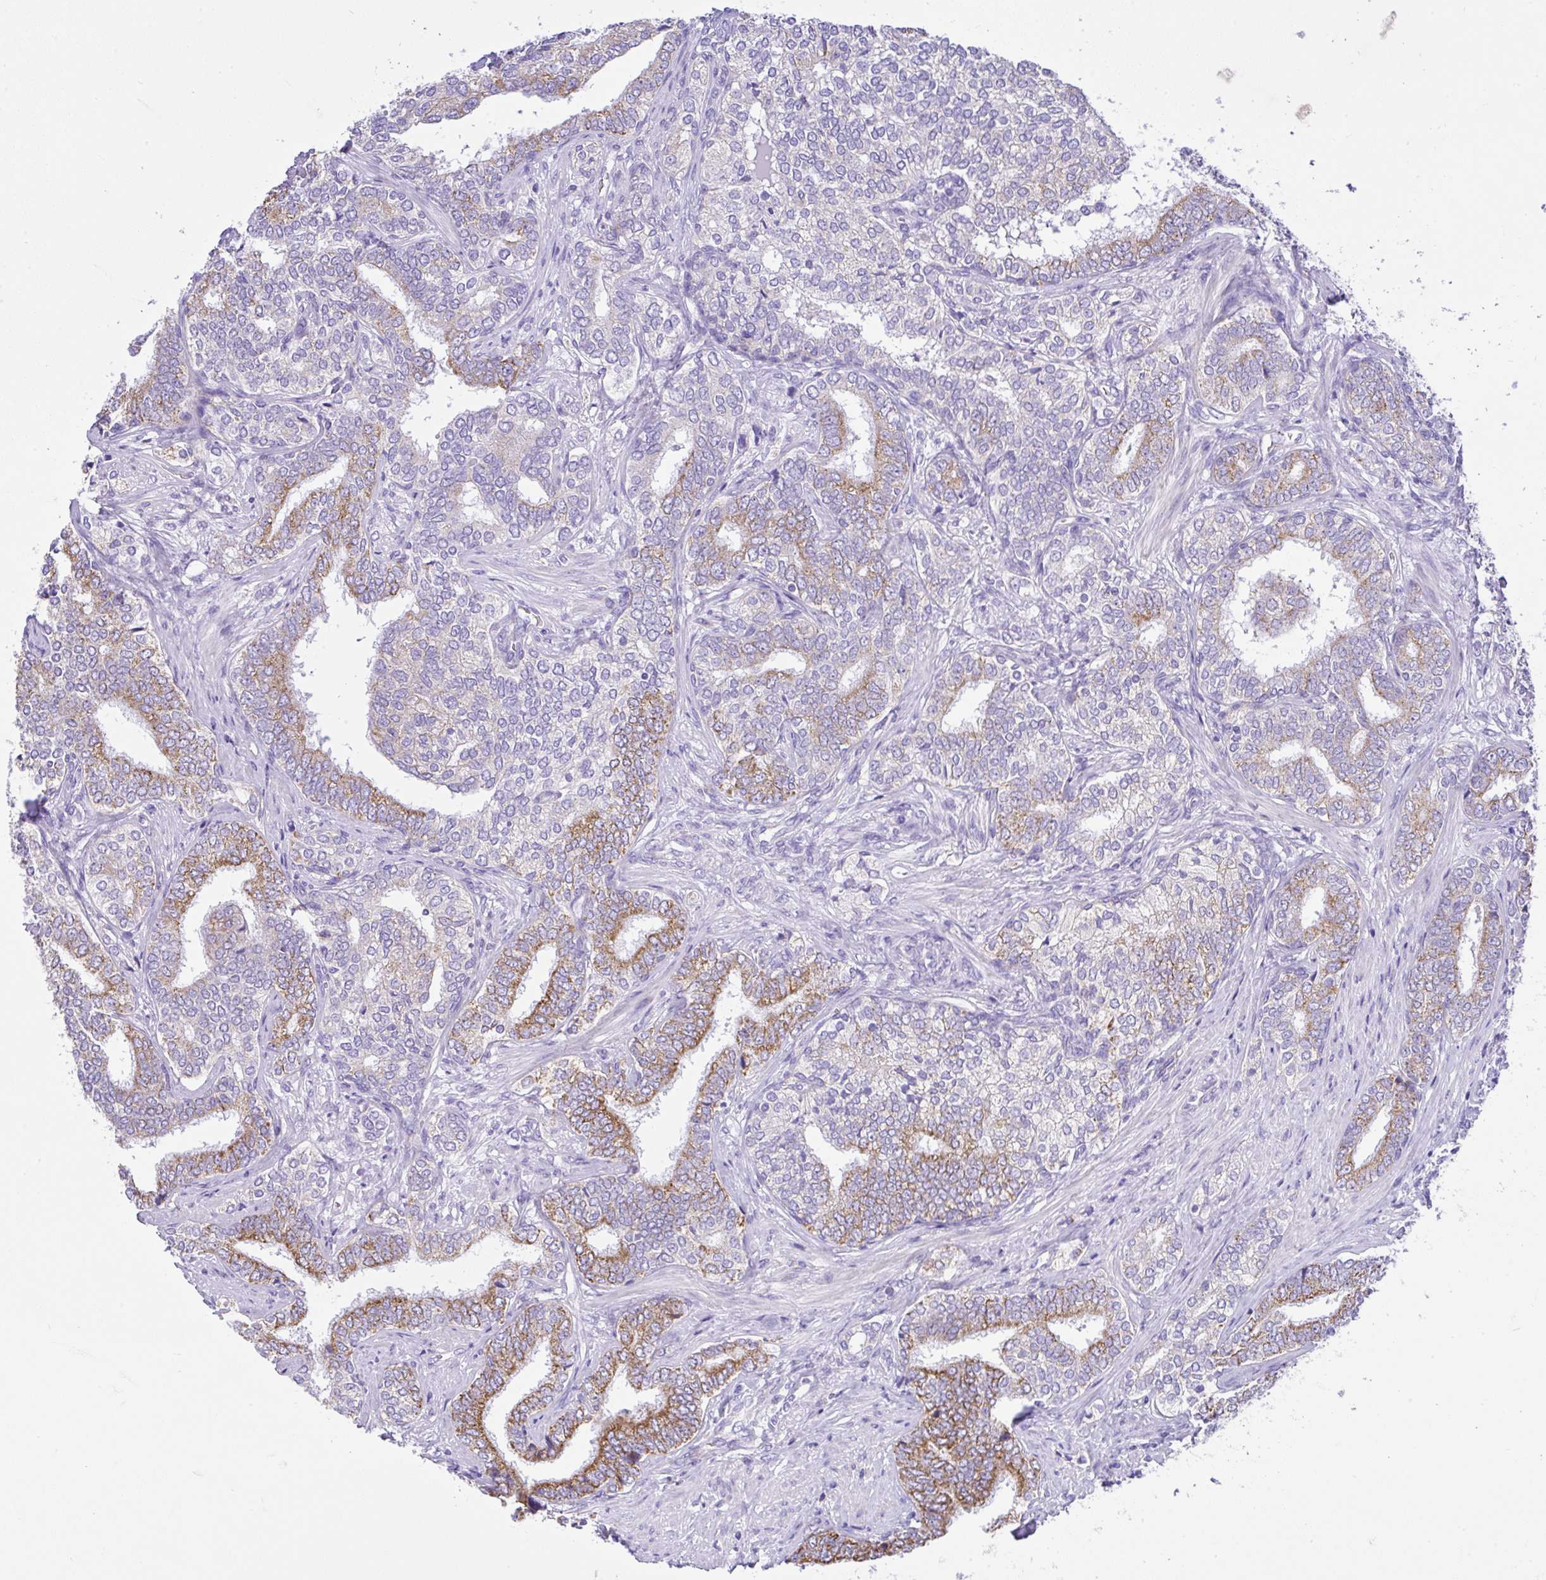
{"staining": {"intensity": "moderate", "quantity": "25%-75%", "location": "cytoplasmic/membranous"}, "tissue": "prostate cancer", "cell_type": "Tumor cells", "image_type": "cancer", "snomed": [{"axis": "morphology", "description": "Adenocarcinoma, High grade"}, {"axis": "topography", "description": "Prostate"}], "caption": "Moderate cytoplasmic/membranous protein staining is present in approximately 25%-75% of tumor cells in high-grade adenocarcinoma (prostate).", "gene": "SLC13A1", "patient": {"sex": "male", "age": 72}}